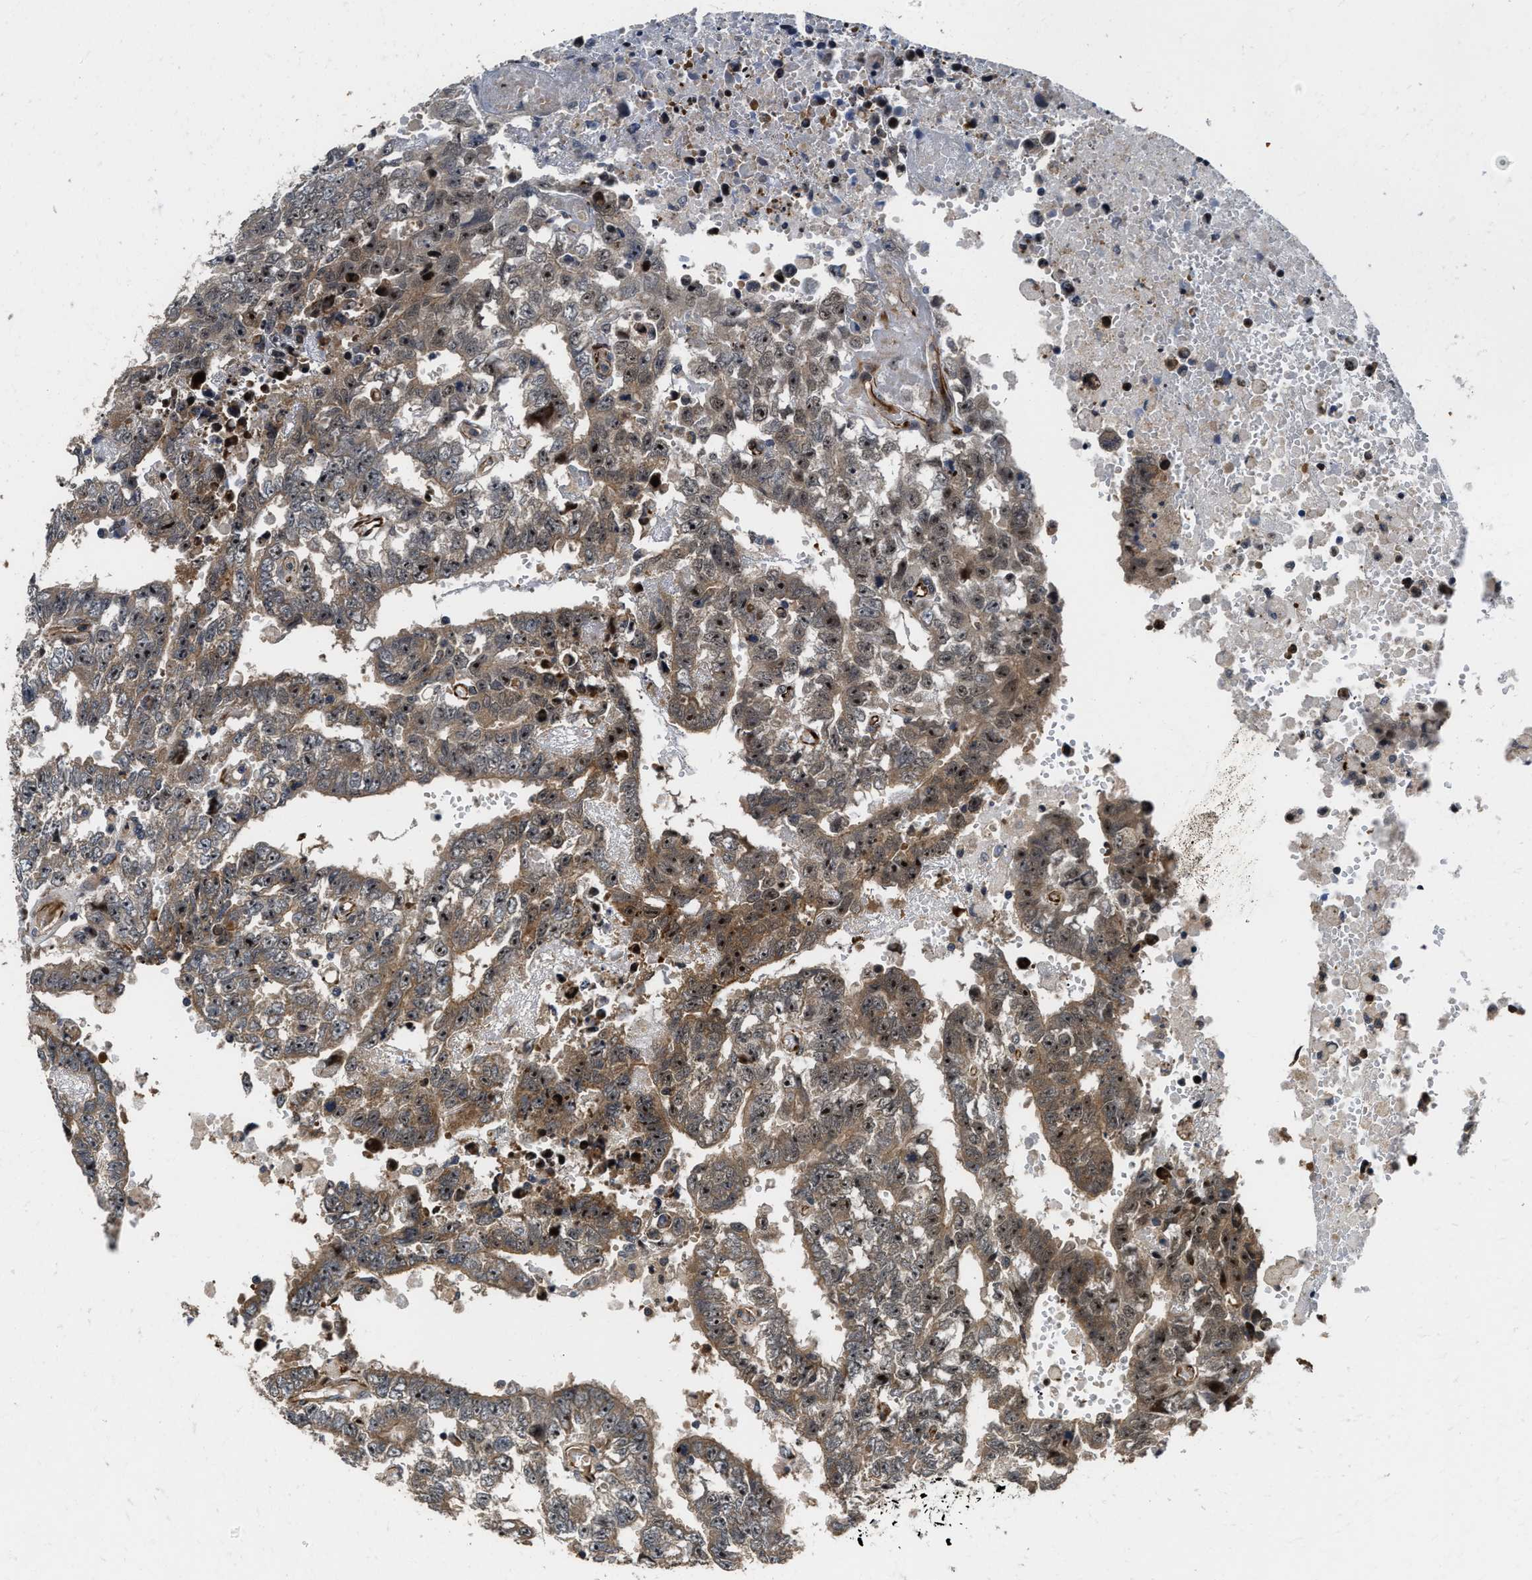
{"staining": {"intensity": "moderate", "quantity": ">75%", "location": "cytoplasmic/membranous,nuclear"}, "tissue": "testis cancer", "cell_type": "Tumor cells", "image_type": "cancer", "snomed": [{"axis": "morphology", "description": "Carcinoma, Embryonal, NOS"}, {"axis": "topography", "description": "Testis"}], "caption": "This histopathology image shows immunohistochemistry (IHC) staining of embryonal carcinoma (testis), with medium moderate cytoplasmic/membranous and nuclear positivity in about >75% of tumor cells.", "gene": "ALDH3A2", "patient": {"sex": "male", "age": 25}}